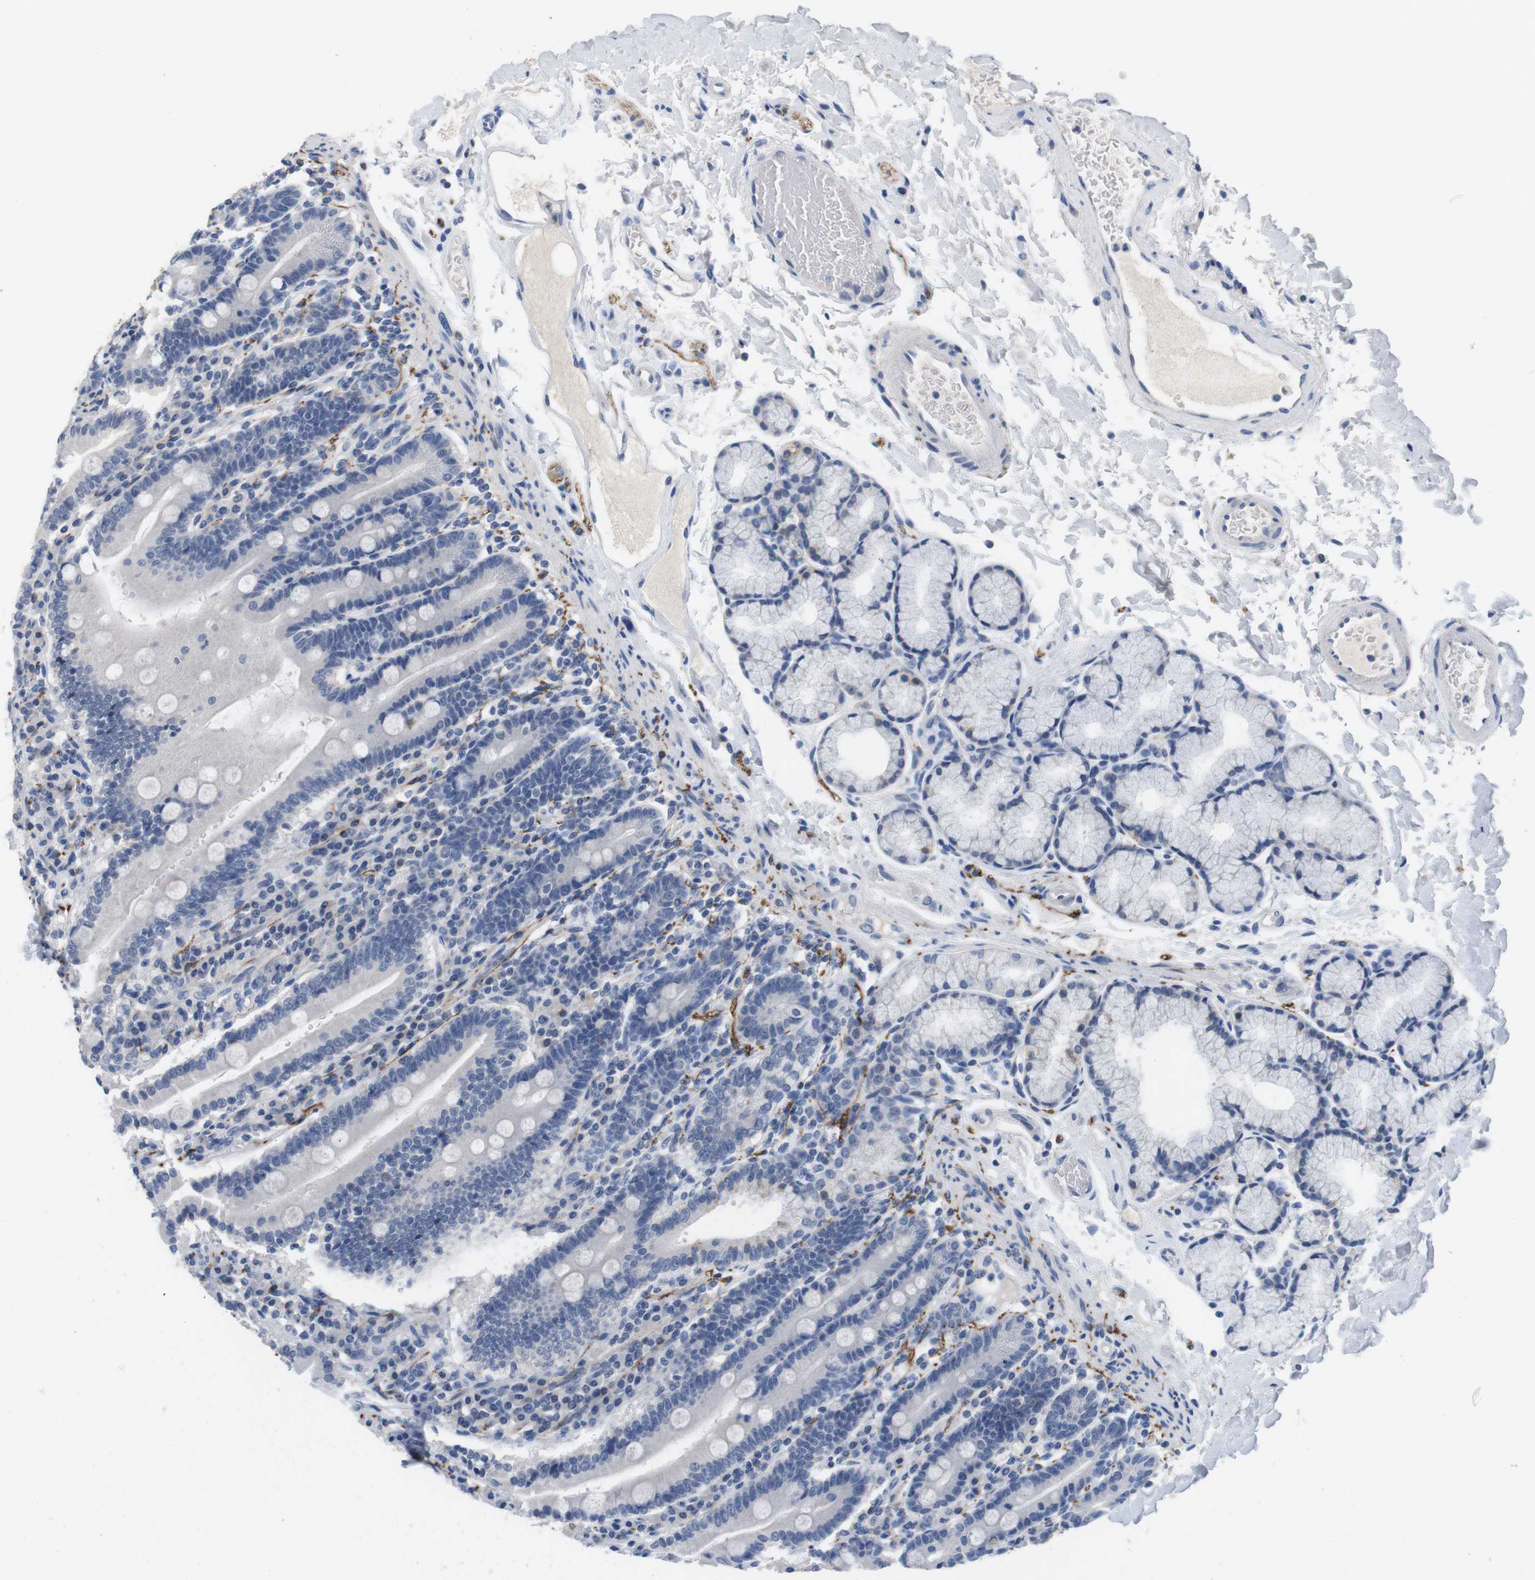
{"staining": {"intensity": "negative", "quantity": "none", "location": "none"}, "tissue": "duodenum", "cell_type": "Glandular cells", "image_type": "normal", "snomed": [{"axis": "morphology", "description": "Normal tissue, NOS"}, {"axis": "topography", "description": "Small intestine, NOS"}], "caption": "High power microscopy histopathology image of an IHC micrograph of benign duodenum, revealing no significant staining in glandular cells. The staining was performed using DAB to visualize the protein expression in brown, while the nuclei were stained in blue with hematoxylin (Magnification: 20x).", "gene": "MAP6", "patient": {"sex": "female", "age": 71}}